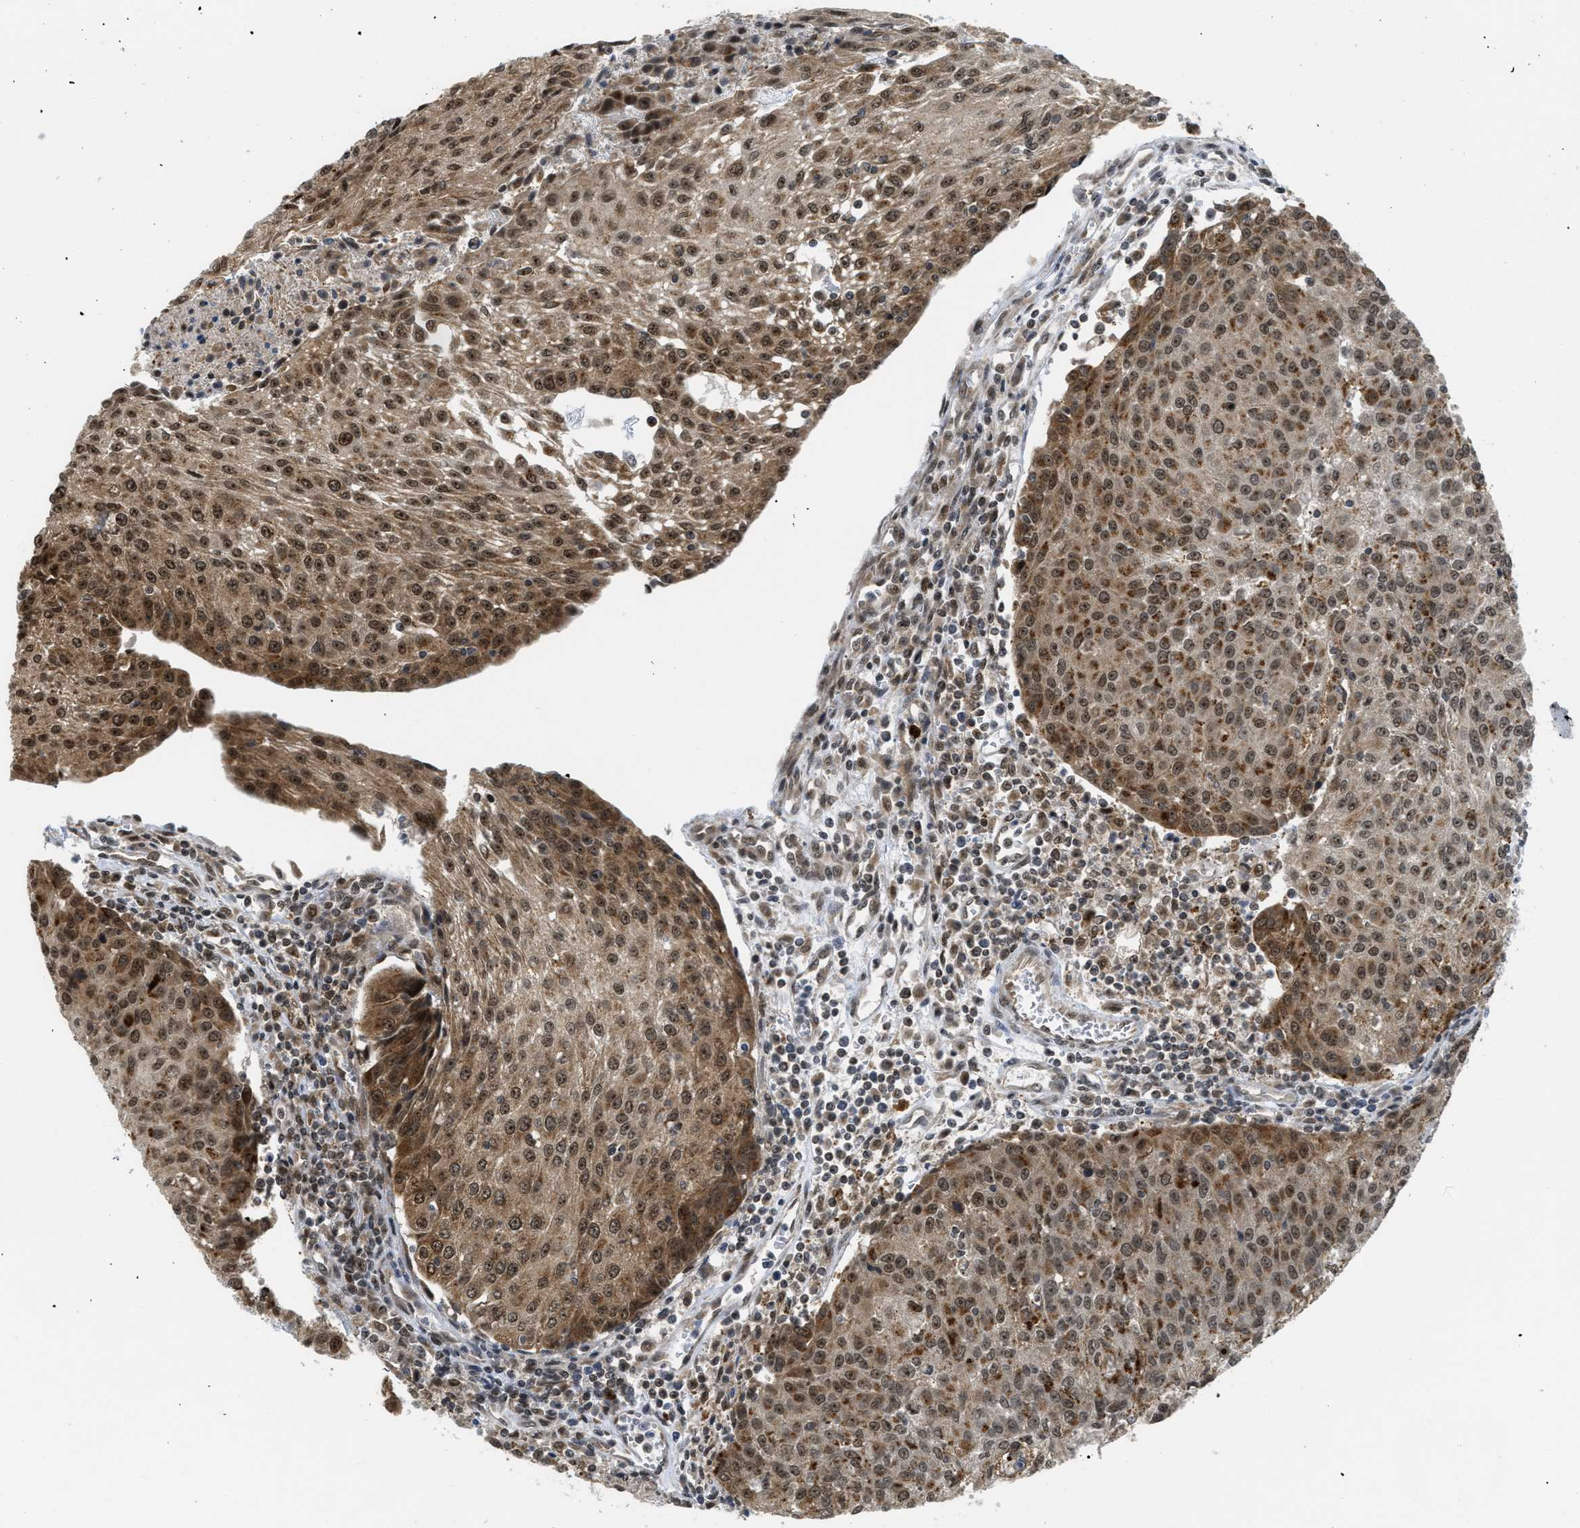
{"staining": {"intensity": "moderate", "quantity": ">75%", "location": "cytoplasmic/membranous,nuclear"}, "tissue": "urothelial cancer", "cell_type": "Tumor cells", "image_type": "cancer", "snomed": [{"axis": "morphology", "description": "Urothelial carcinoma, High grade"}, {"axis": "topography", "description": "Urinary bladder"}], "caption": "The micrograph shows staining of urothelial cancer, revealing moderate cytoplasmic/membranous and nuclear protein staining (brown color) within tumor cells. The staining was performed using DAB, with brown indicating positive protein expression. Nuclei are stained blue with hematoxylin.", "gene": "TACC1", "patient": {"sex": "female", "age": 85}}